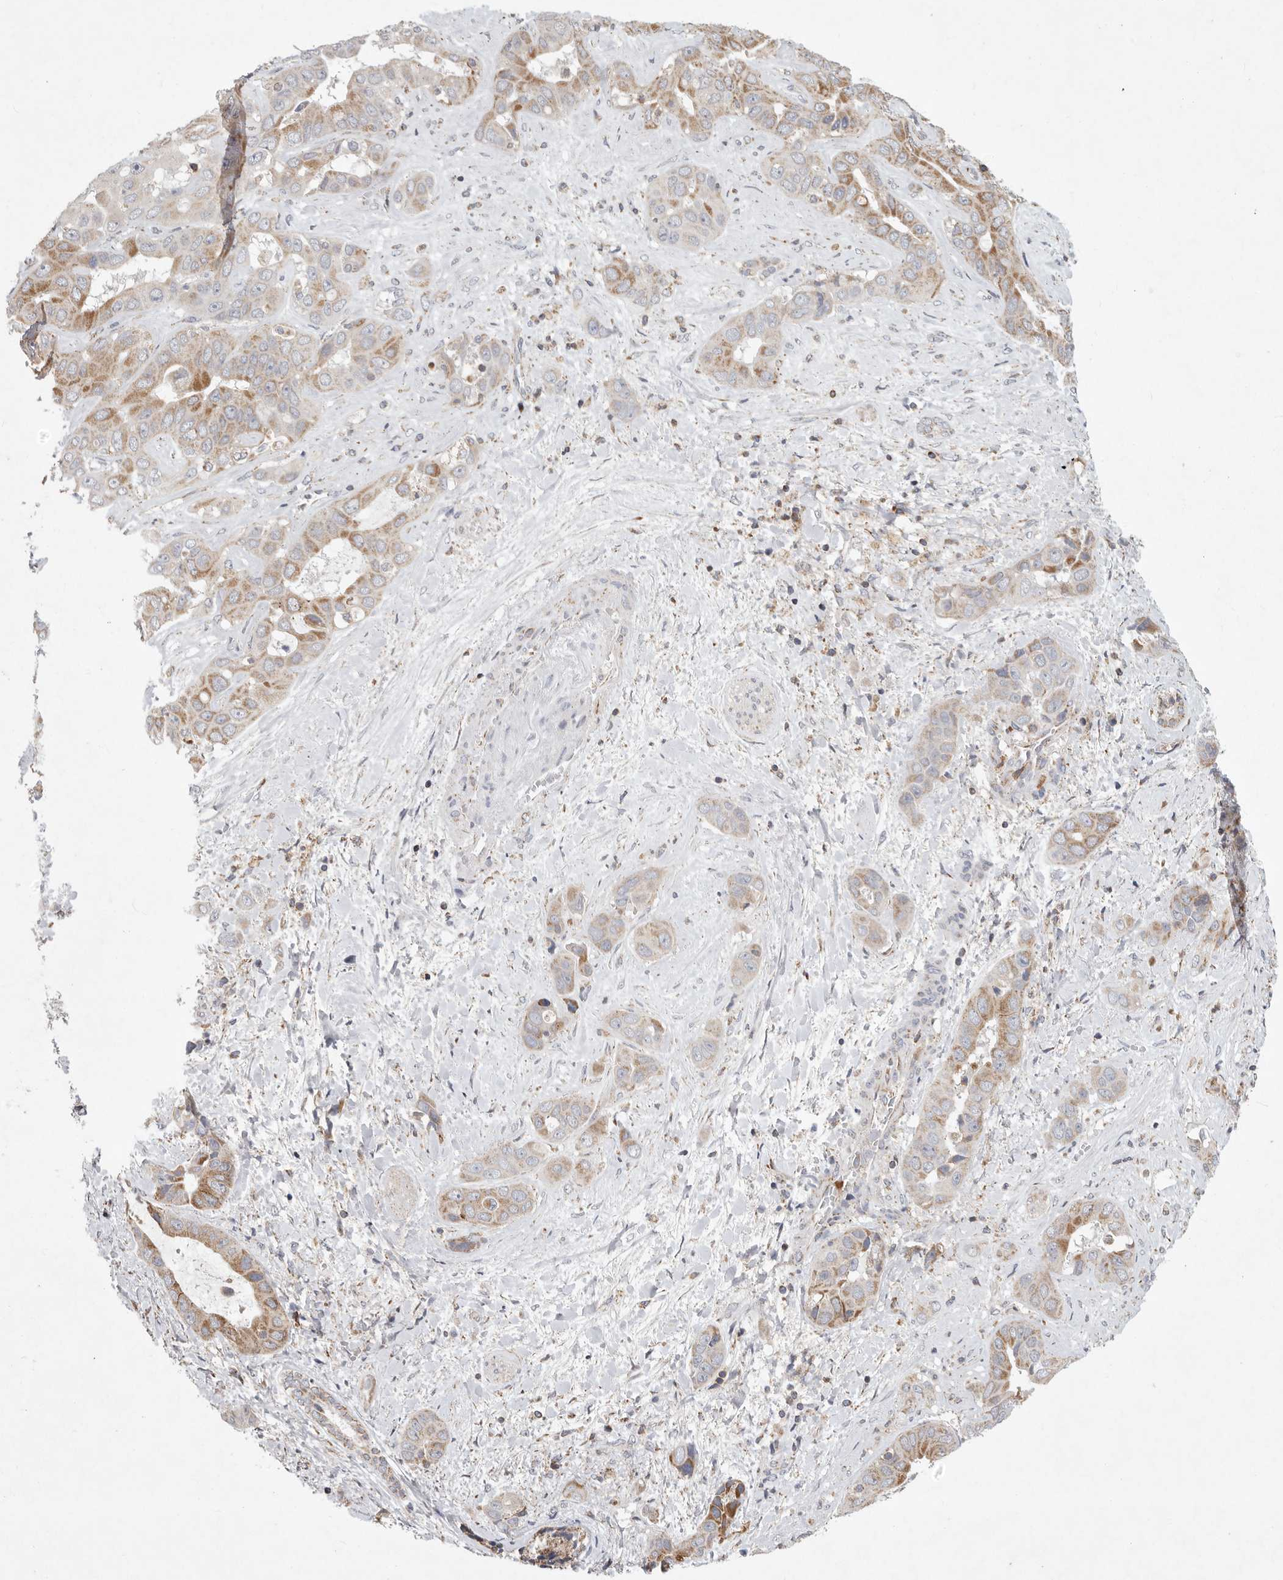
{"staining": {"intensity": "moderate", "quantity": "25%-75%", "location": "cytoplasmic/membranous"}, "tissue": "liver cancer", "cell_type": "Tumor cells", "image_type": "cancer", "snomed": [{"axis": "morphology", "description": "Cholangiocarcinoma"}, {"axis": "topography", "description": "Liver"}], "caption": "A micrograph of human liver cancer (cholangiocarcinoma) stained for a protein shows moderate cytoplasmic/membranous brown staining in tumor cells. (brown staining indicates protein expression, while blue staining denotes nuclei).", "gene": "MPZL1", "patient": {"sex": "female", "age": 52}}